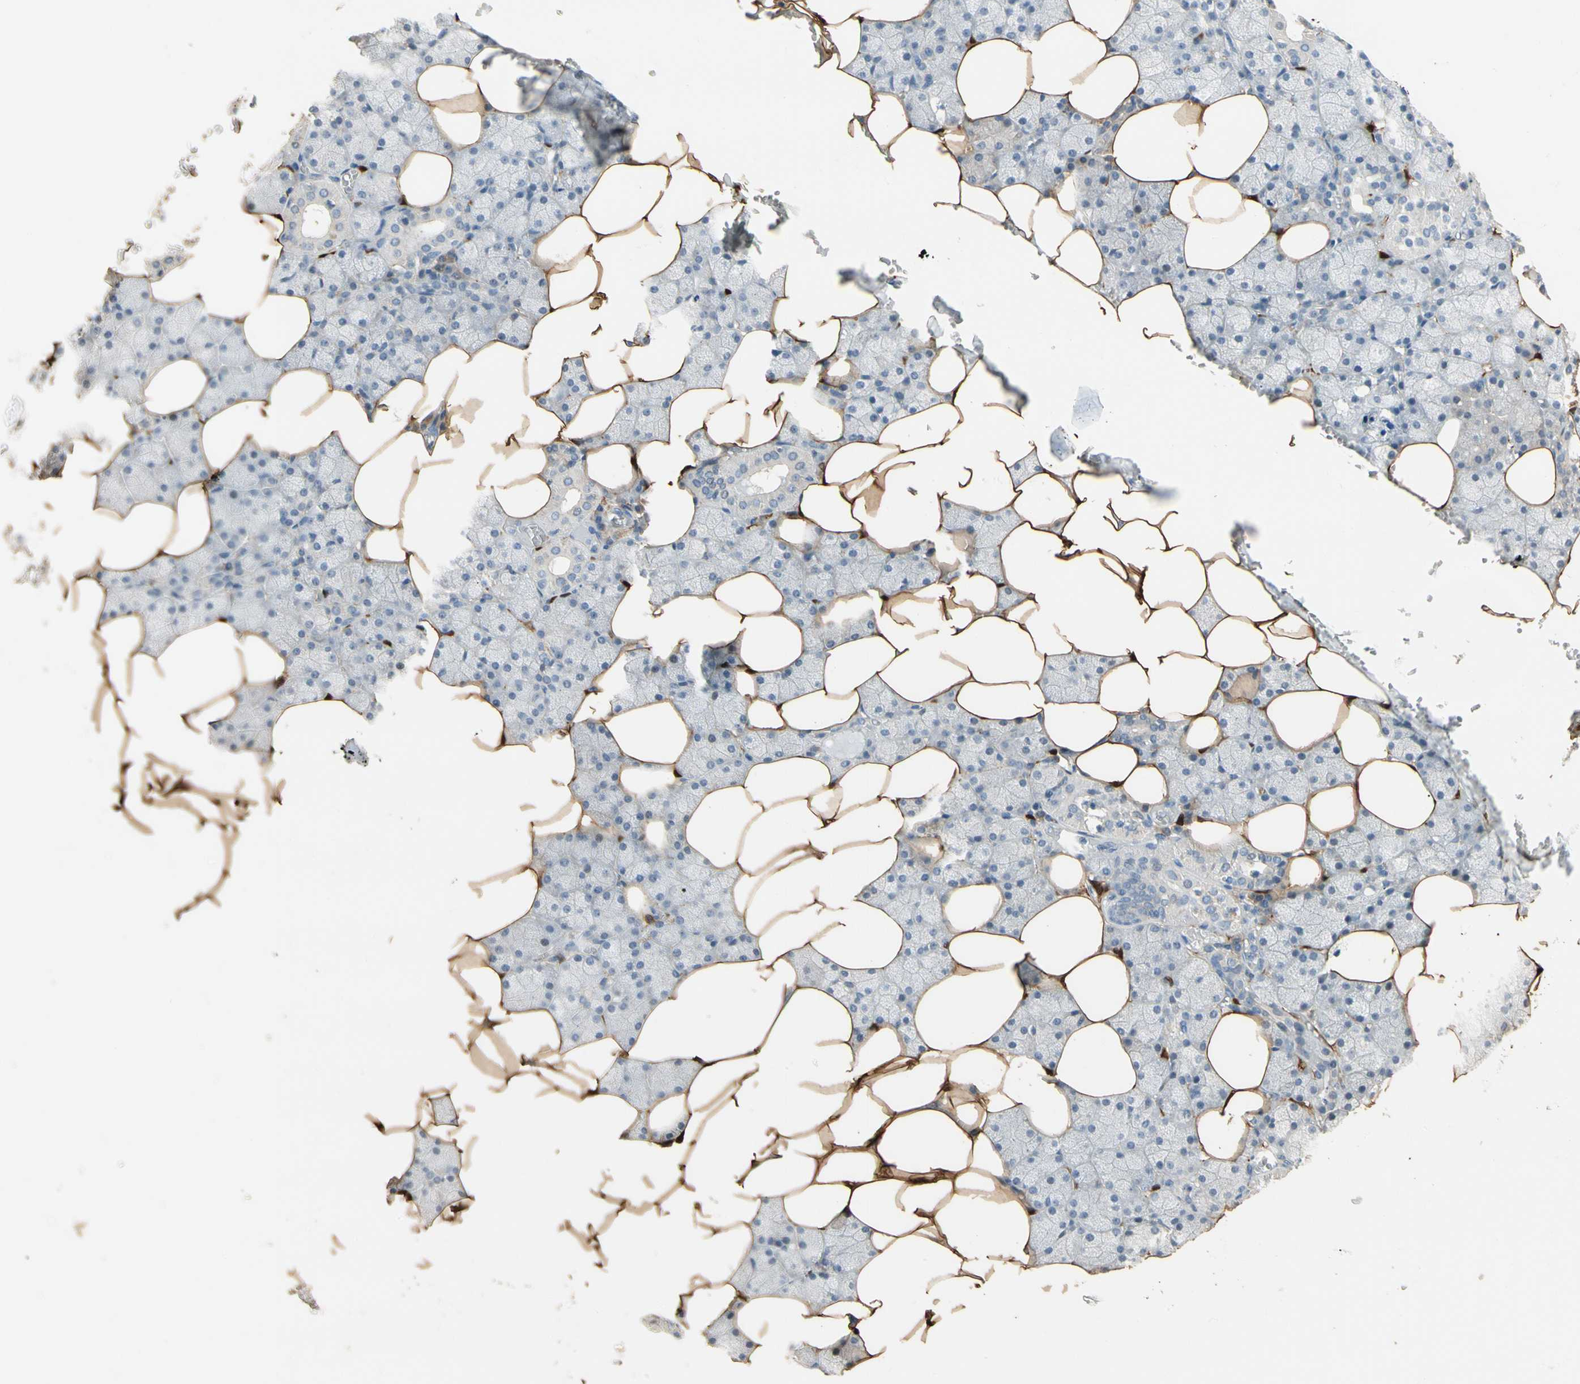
{"staining": {"intensity": "weak", "quantity": "25%-75%", "location": "cytoplasmic/membranous"}, "tissue": "salivary gland", "cell_type": "Glandular cells", "image_type": "normal", "snomed": [{"axis": "morphology", "description": "Normal tissue, NOS"}, {"axis": "topography", "description": "Salivary gland"}], "caption": "The image displays a brown stain indicating the presence of a protein in the cytoplasmic/membranous of glandular cells in salivary gland.", "gene": "GNE", "patient": {"sex": "male", "age": 62}}